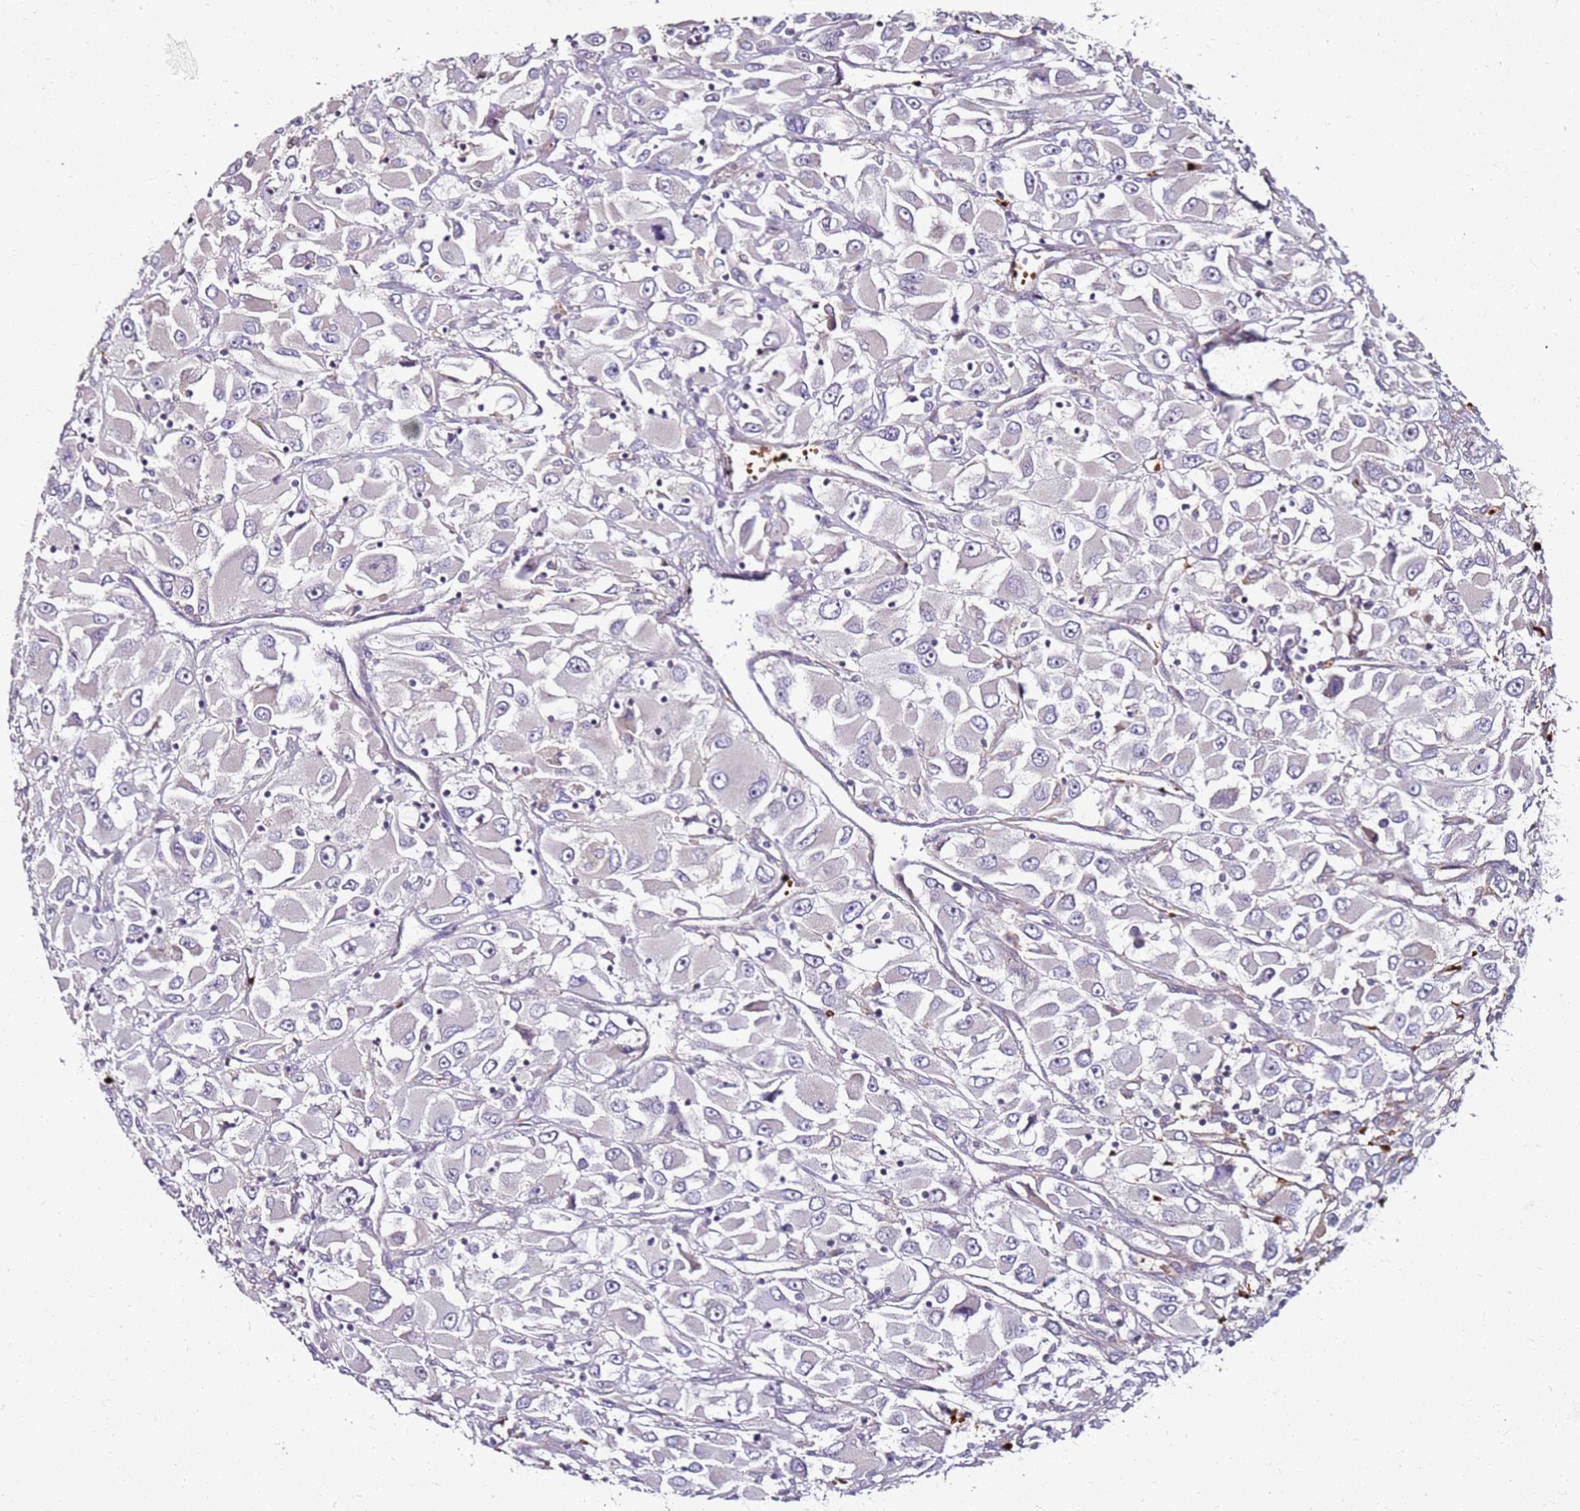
{"staining": {"intensity": "negative", "quantity": "none", "location": "none"}, "tissue": "renal cancer", "cell_type": "Tumor cells", "image_type": "cancer", "snomed": [{"axis": "morphology", "description": "Adenocarcinoma, NOS"}, {"axis": "topography", "description": "Kidney"}], "caption": "There is no significant staining in tumor cells of renal adenocarcinoma. (DAB (3,3'-diaminobenzidine) immunohistochemistry (IHC) with hematoxylin counter stain).", "gene": "RNF11", "patient": {"sex": "female", "age": 52}}